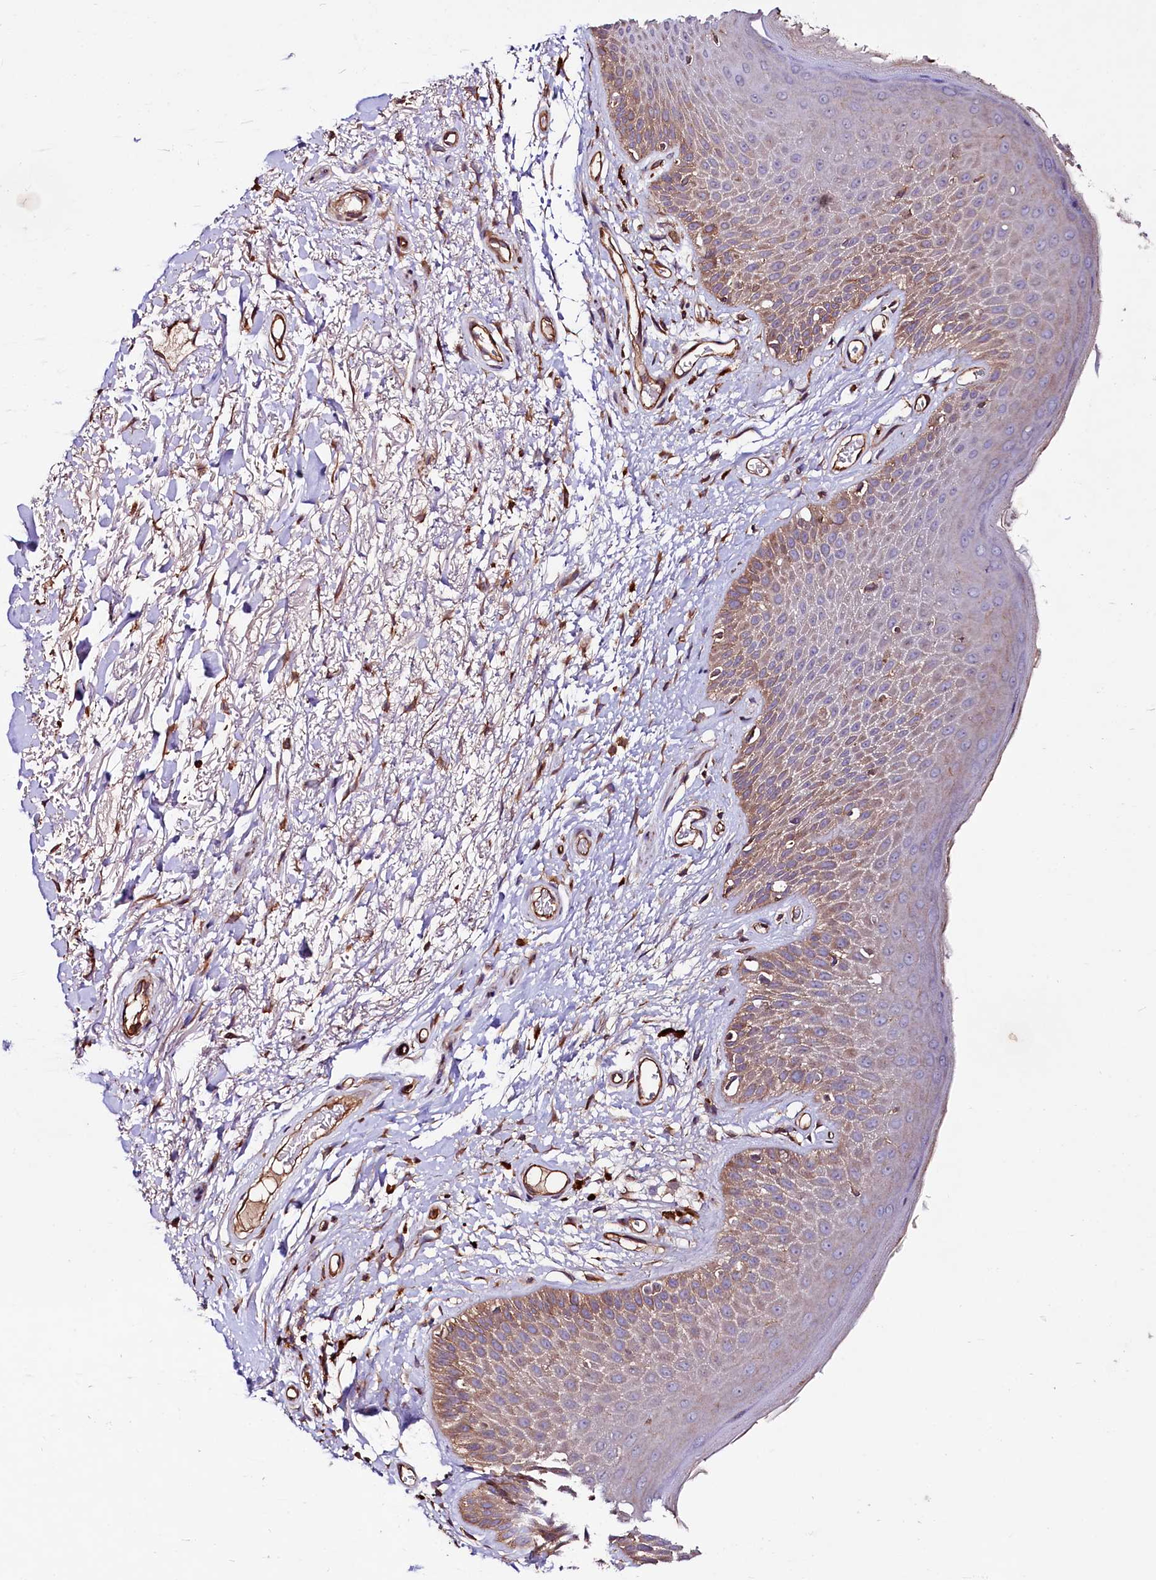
{"staining": {"intensity": "moderate", "quantity": "<25%", "location": "cytoplasmic/membranous"}, "tissue": "skin", "cell_type": "Epidermal cells", "image_type": "normal", "snomed": [{"axis": "morphology", "description": "Normal tissue, NOS"}, {"axis": "topography", "description": "Anal"}], "caption": "The histopathology image exhibits staining of normal skin, revealing moderate cytoplasmic/membranous protein staining (brown color) within epidermal cells. Using DAB (brown) and hematoxylin (blue) stains, captured at high magnification using brightfield microscopy.", "gene": "KLHDC4", "patient": {"sex": "male", "age": 74}}